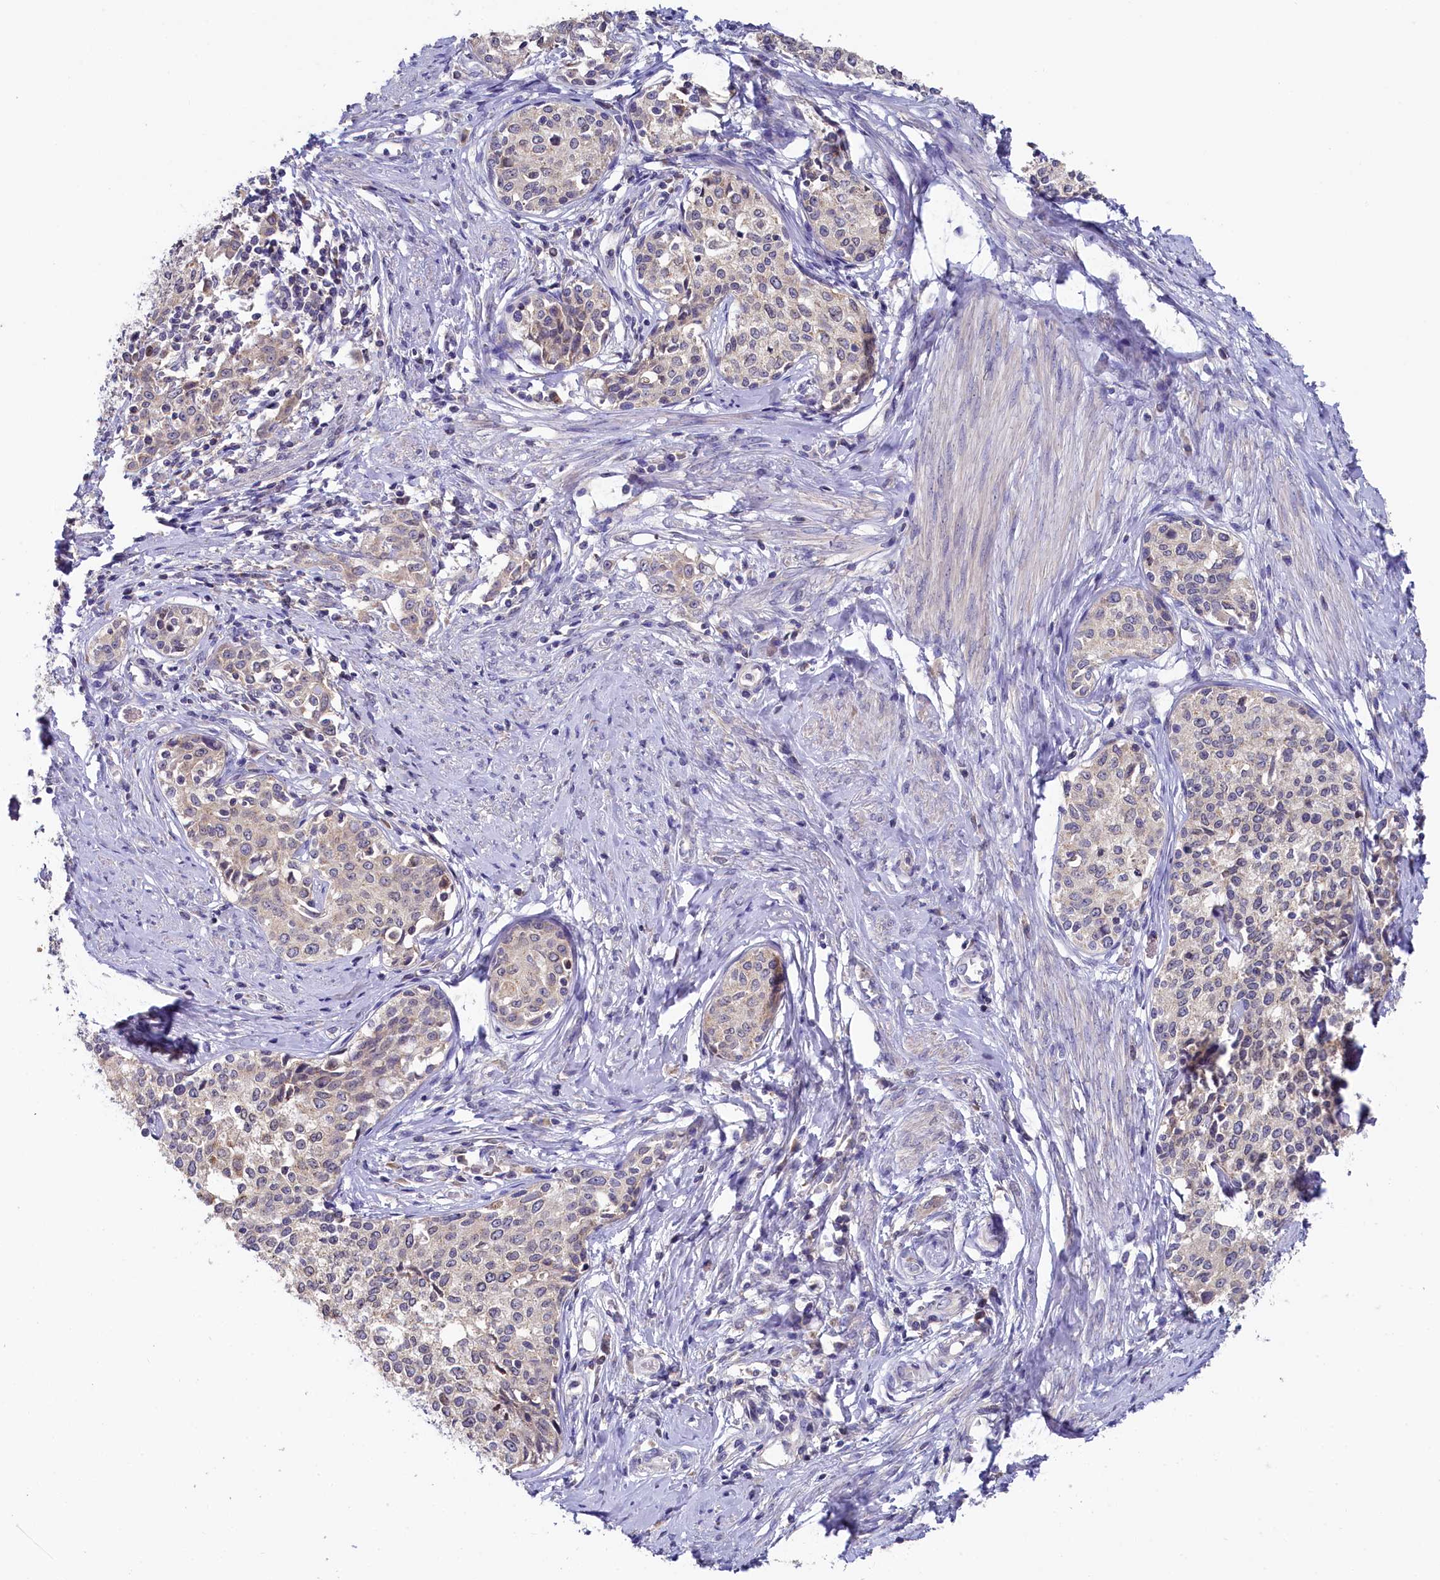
{"staining": {"intensity": "negative", "quantity": "none", "location": "none"}, "tissue": "cervical cancer", "cell_type": "Tumor cells", "image_type": "cancer", "snomed": [{"axis": "morphology", "description": "Squamous cell carcinoma, NOS"}, {"axis": "morphology", "description": "Adenocarcinoma, NOS"}, {"axis": "topography", "description": "Cervix"}], "caption": "Adenocarcinoma (cervical) was stained to show a protein in brown. There is no significant staining in tumor cells.", "gene": "SPINK9", "patient": {"sex": "female", "age": 52}}